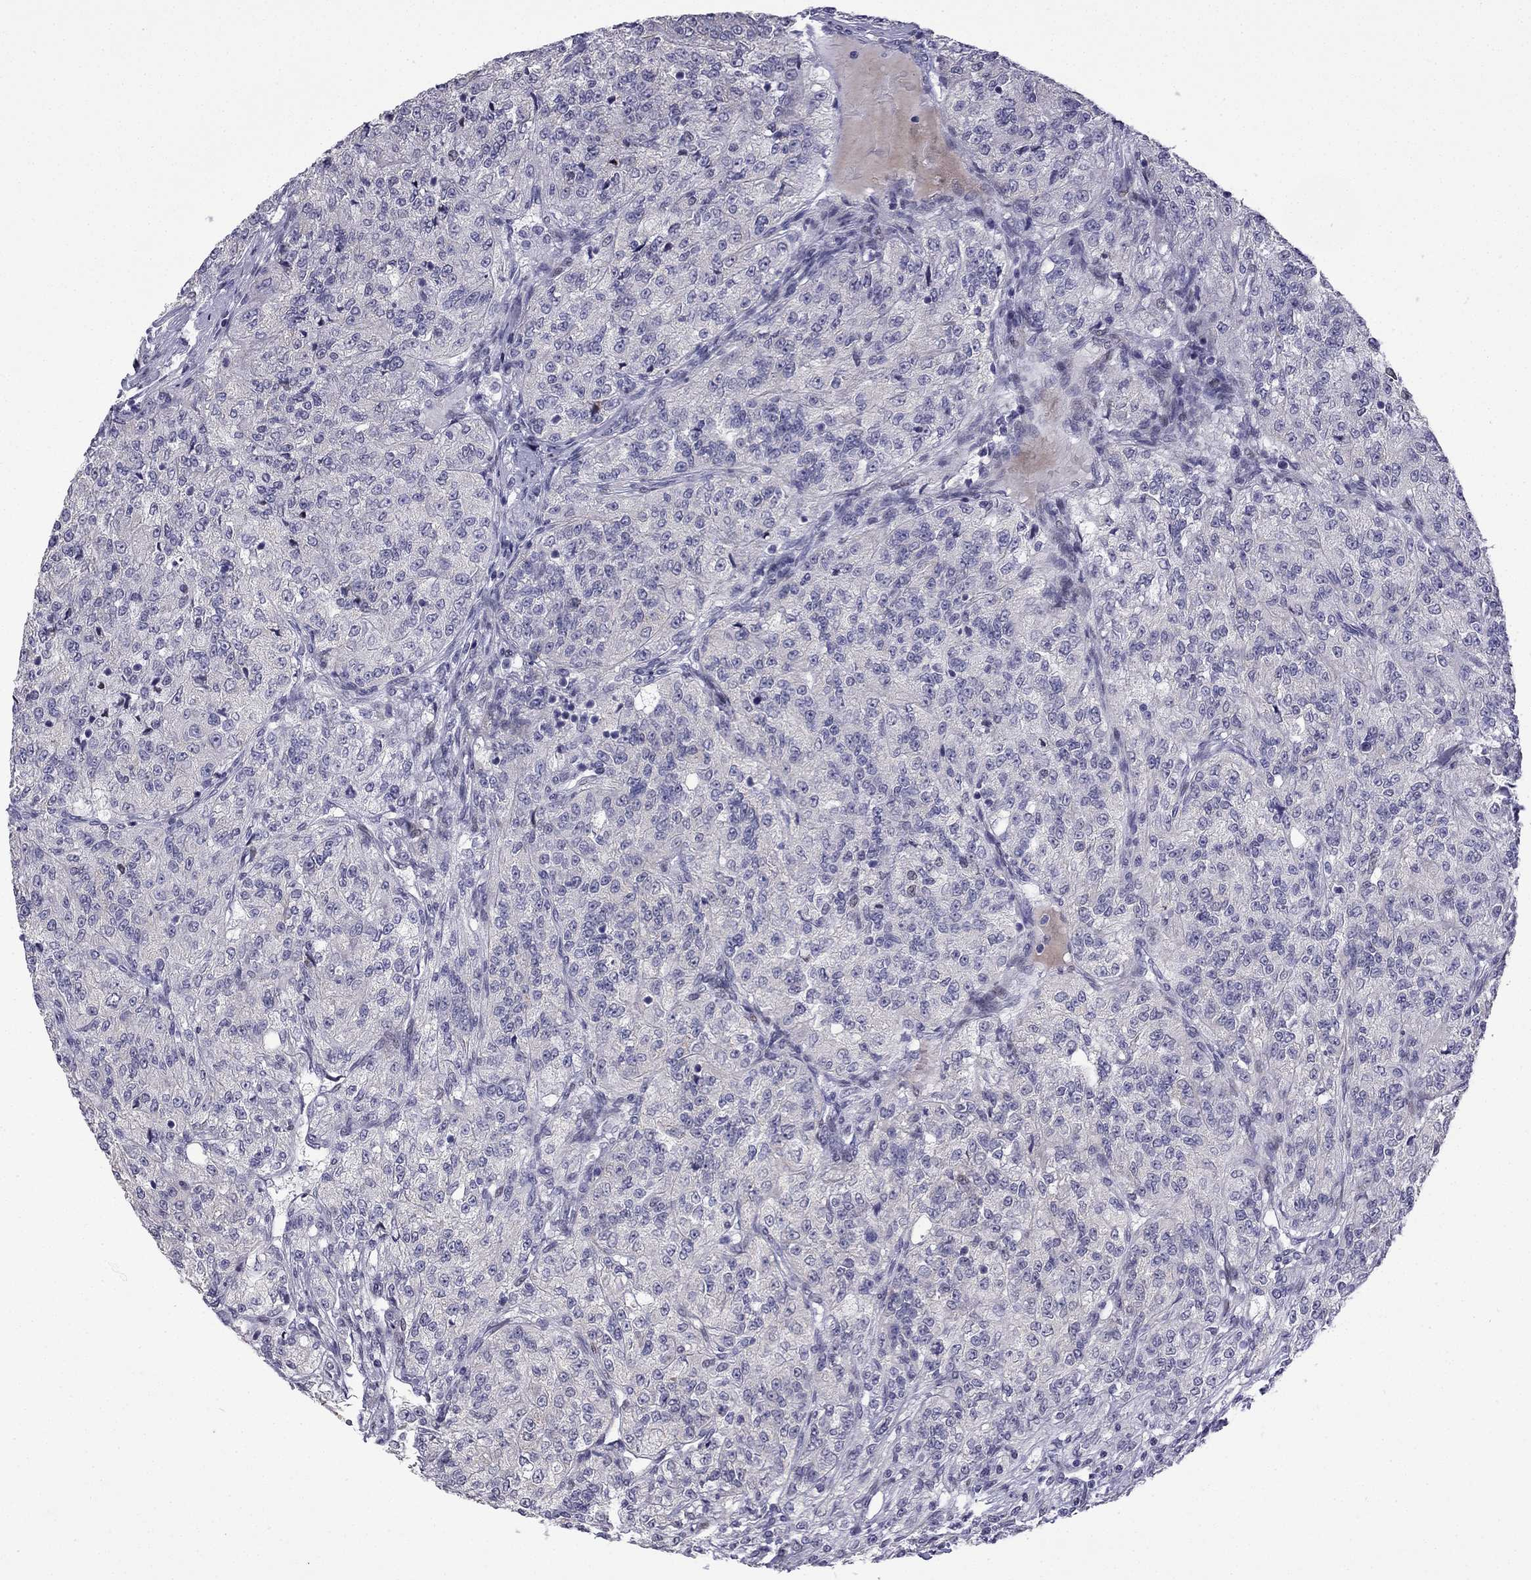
{"staining": {"intensity": "negative", "quantity": "none", "location": "none"}, "tissue": "renal cancer", "cell_type": "Tumor cells", "image_type": "cancer", "snomed": [{"axis": "morphology", "description": "Adenocarcinoma, NOS"}, {"axis": "topography", "description": "Kidney"}], "caption": "High power microscopy histopathology image of an immunohistochemistry photomicrograph of renal cancer, revealing no significant expression in tumor cells.", "gene": "CFAP70", "patient": {"sex": "female", "age": 63}}